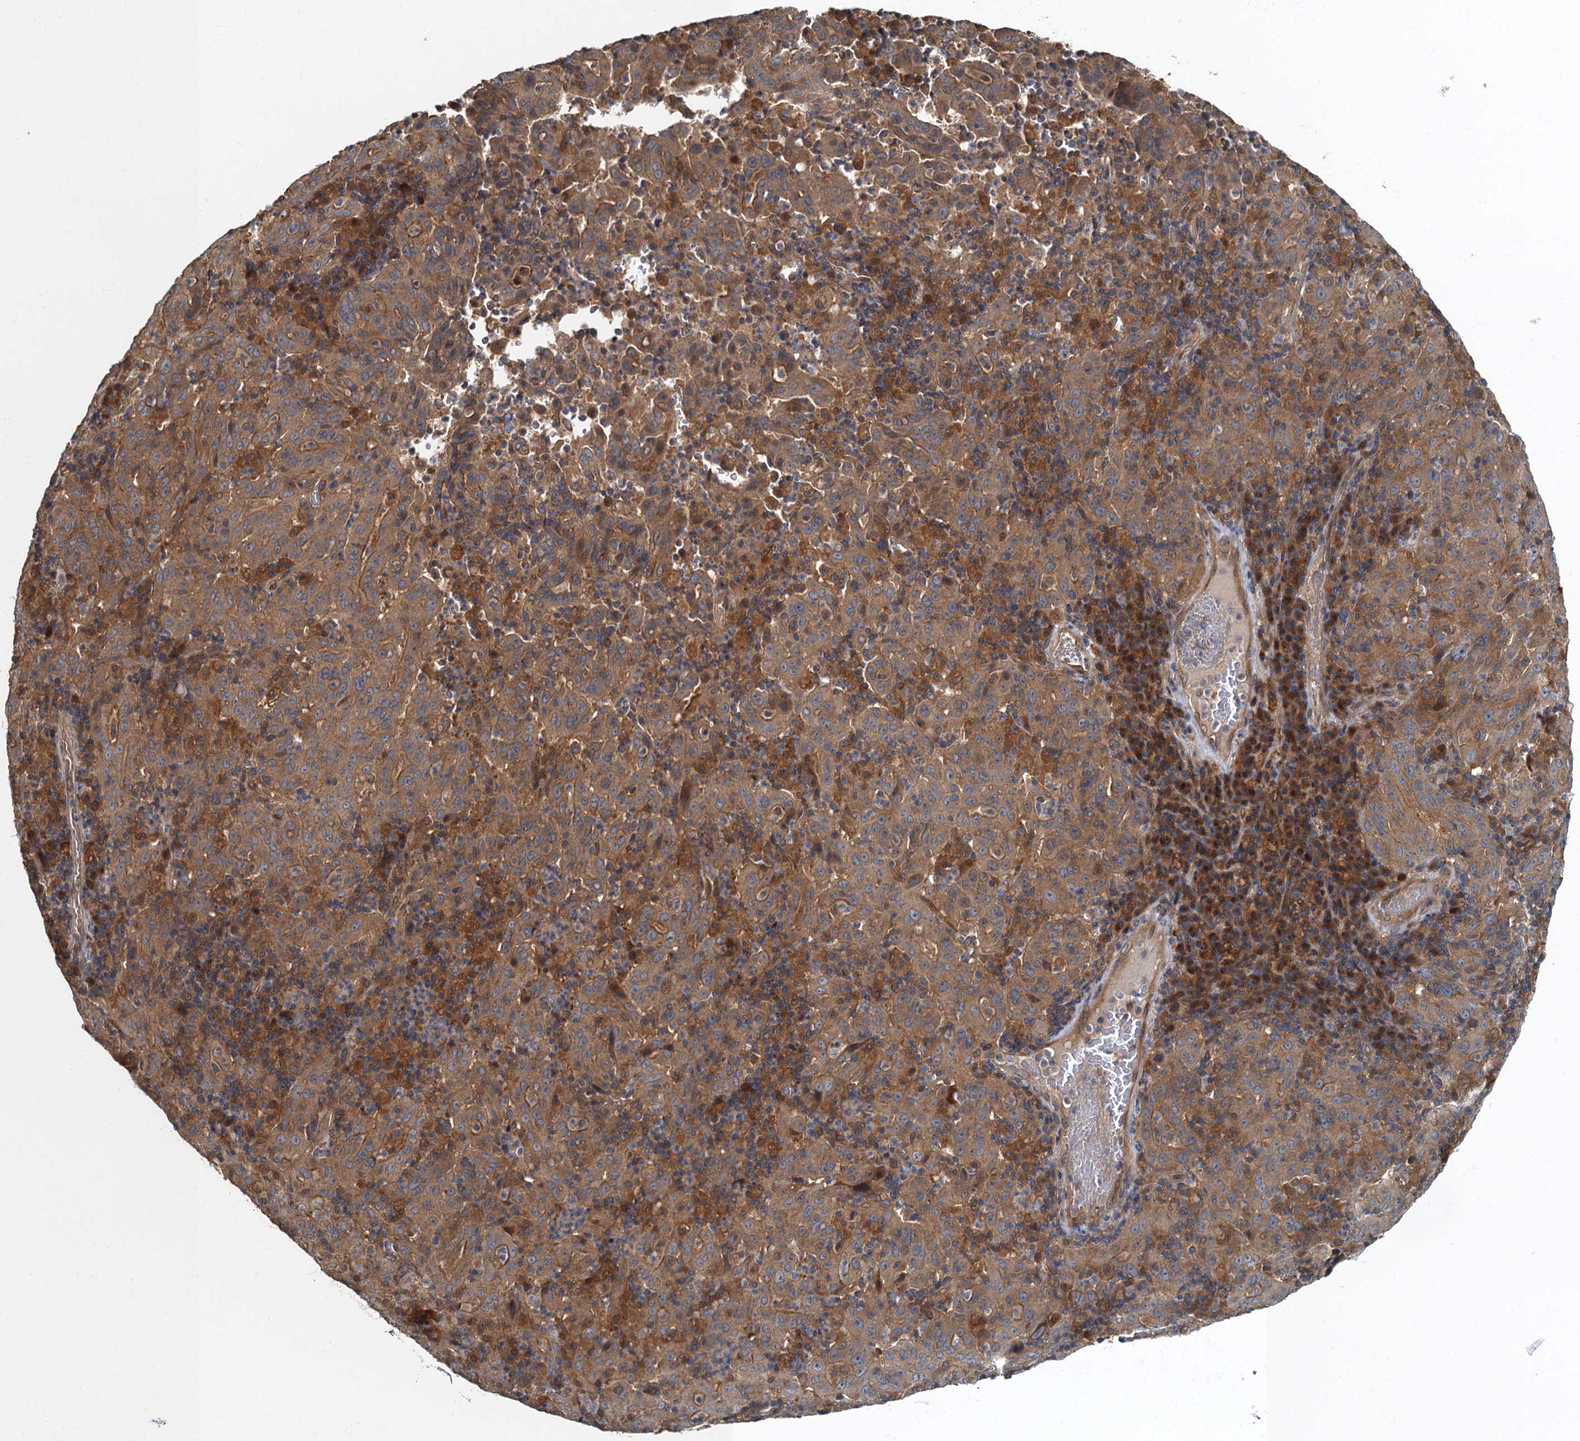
{"staining": {"intensity": "moderate", "quantity": ">75%", "location": "cytoplasmic/membranous"}, "tissue": "pancreatic cancer", "cell_type": "Tumor cells", "image_type": "cancer", "snomed": [{"axis": "morphology", "description": "Adenocarcinoma, NOS"}, {"axis": "topography", "description": "Pancreas"}], "caption": "Pancreatic adenocarcinoma stained for a protein (brown) exhibits moderate cytoplasmic/membranous positive expression in about >75% of tumor cells.", "gene": "TBCK", "patient": {"sex": "male", "age": 63}}